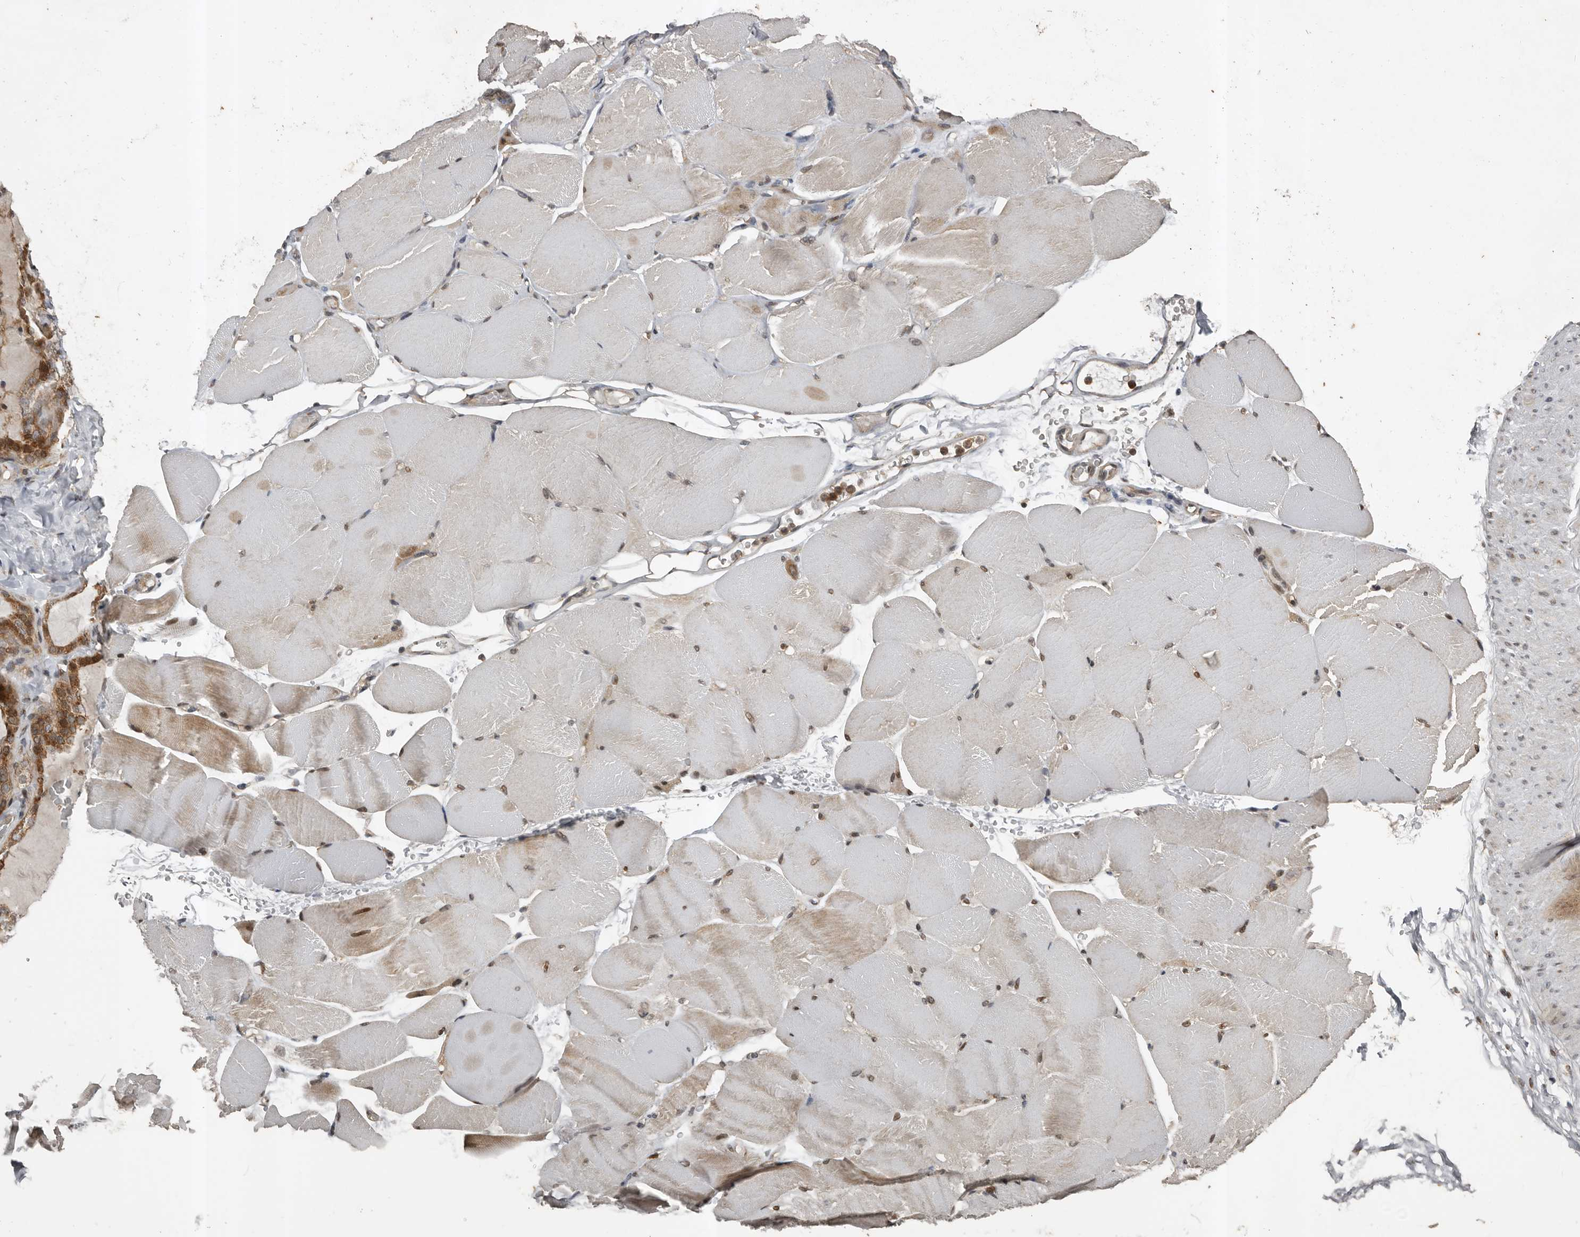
{"staining": {"intensity": "weak", "quantity": "25%-75%", "location": "cytoplasmic/membranous"}, "tissue": "skeletal muscle", "cell_type": "Myocytes", "image_type": "normal", "snomed": [{"axis": "morphology", "description": "Normal tissue, NOS"}, {"axis": "topography", "description": "Skeletal muscle"}, {"axis": "topography", "description": "Parathyroid gland"}], "caption": "High-power microscopy captured an immunohistochemistry (IHC) histopathology image of unremarkable skeletal muscle, revealing weak cytoplasmic/membranous positivity in approximately 25%-75% of myocytes.", "gene": "CCDC190", "patient": {"sex": "female", "age": 37}}